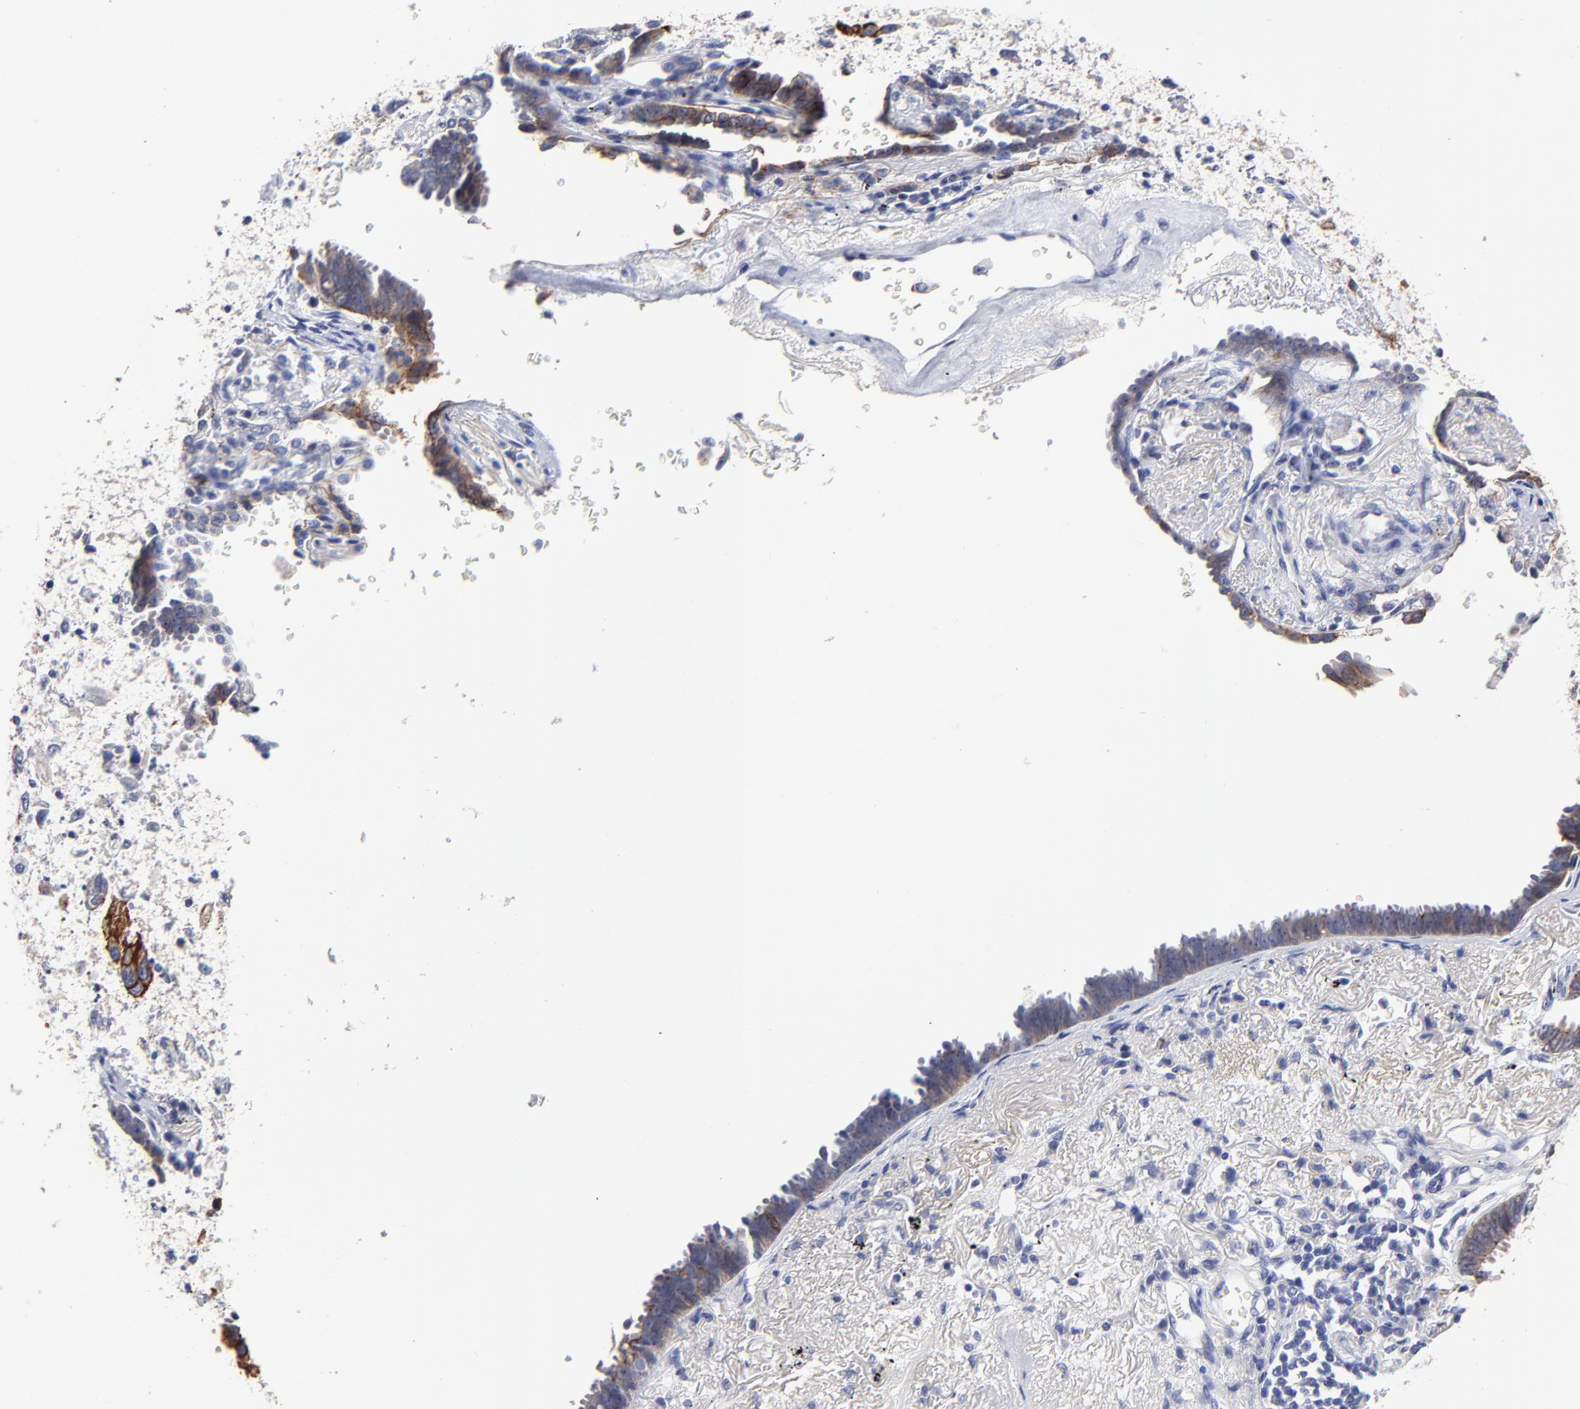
{"staining": {"intensity": "weak", "quantity": "<25%", "location": "cytoplasmic/membranous"}, "tissue": "lung cancer", "cell_type": "Tumor cells", "image_type": "cancer", "snomed": [{"axis": "morphology", "description": "Adenocarcinoma, NOS"}, {"axis": "topography", "description": "Lung"}], "caption": "High power microscopy histopathology image of an IHC image of lung cancer (adenocarcinoma), revealing no significant staining in tumor cells. Brightfield microscopy of IHC stained with DAB (3,3'-diaminobenzidine) (brown) and hematoxylin (blue), captured at high magnification.", "gene": "CXADR", "patient": {"sex": "female", "age": 64}}